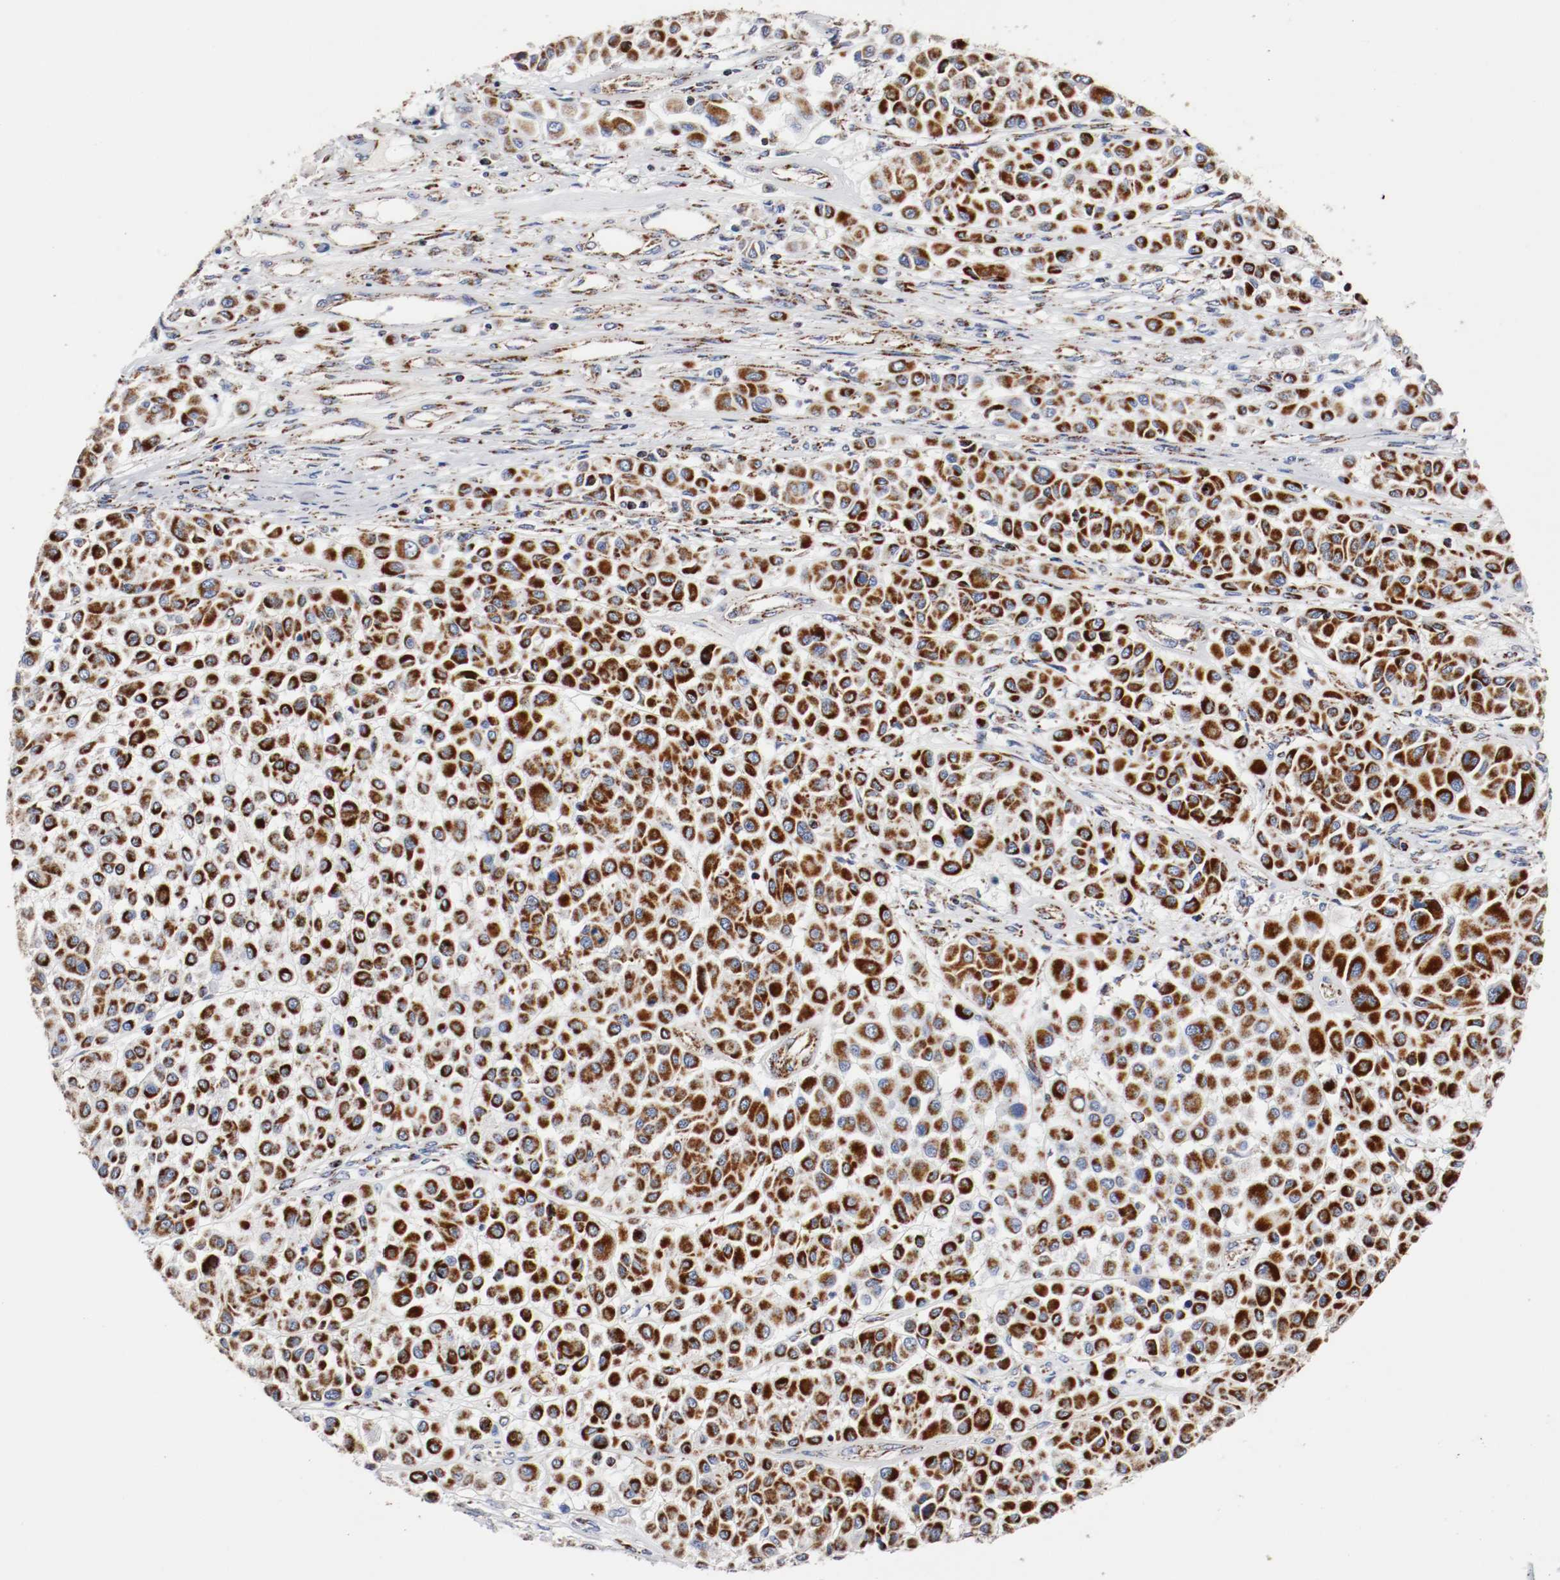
{"staining": {"intensity": "strong", "quantity": ">75%", "location": "cytoplasmic/membranous"}, "tissue": "melanoma", "cell_type": "Tumor cells", "image_type": "cancer", "snomed": [{"axis": "morphology", "description": "Malignant melanoma, Metastatic site"}, {"axis": "topography", "description": "Soft tissue"}], "caption": "A high-resolution image shows immunohistochemistry (IHC) staining of malignant melanoma (metastatic site), which shows strong cytoplasmic/membranous expression in approximately >75% of tumor cells. Using DAB (3,3'-diaminobenzidine) (brown) and hematoxylin (blue) stains, captured at high magnification using brightfield microscopy.", "gene": "TUBD1", "patient": {"sex": "male", "age": 41}}